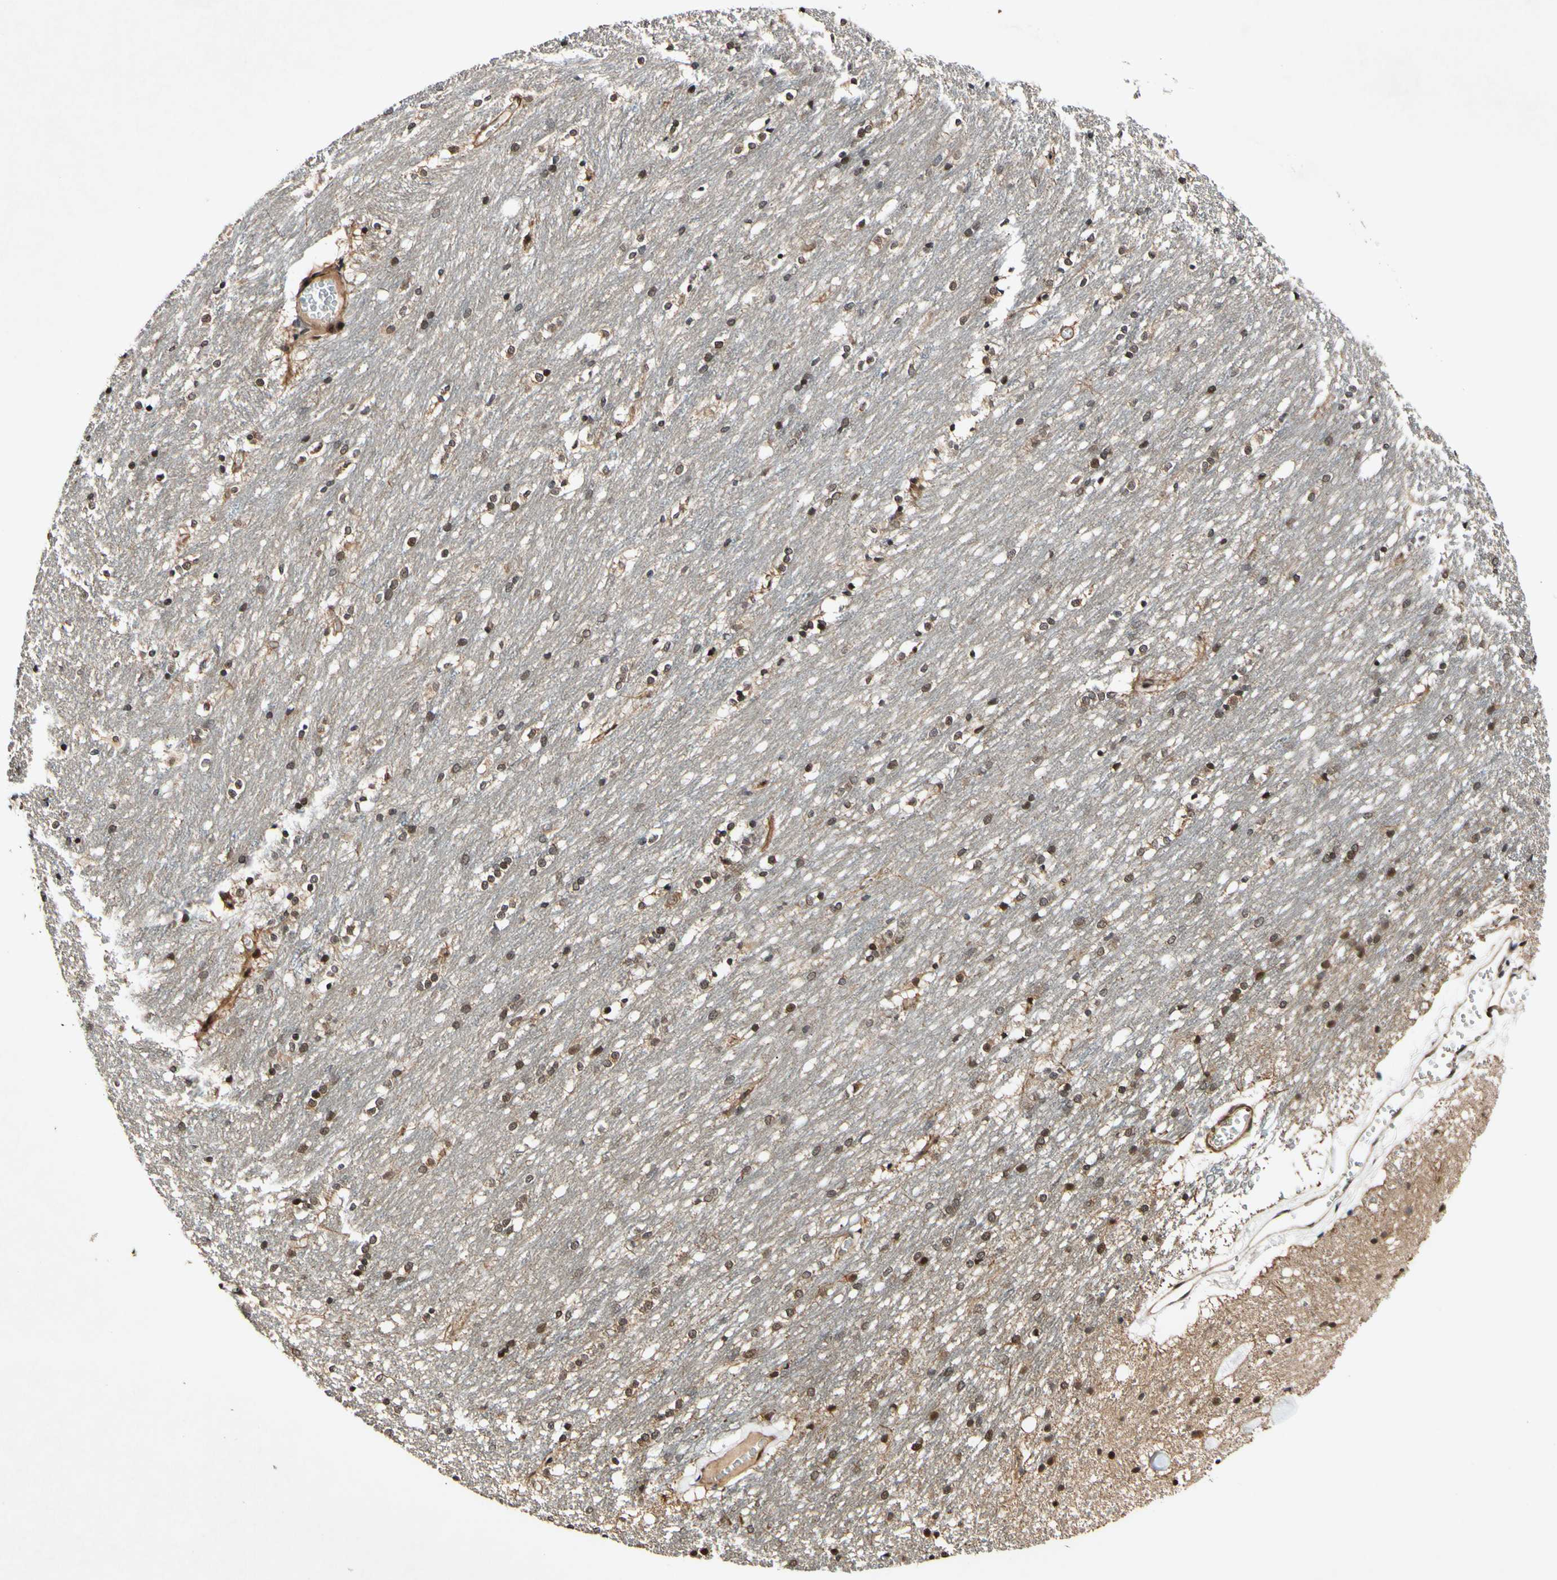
{"staining": {"intensity": "moderate", "quantity": ">75%", "location": "nuclear"}, "tissue": "caudate", "cell_type": "Glial cells", "image_type": "normal", "snomed": [{"axis": "morphology", "description": "Normal tissue, NOS"}, {"axis": "topography", "description": "Lateral ventricle wall"}], "caption": "Caudate stained with DAB (3,3'-diaminobenzidine) immunohistochemistry (IHC) exhibits medium levels of moderate nuclear expression in approximately >75% of glial cells.", "gene": "CSNK1E", "patient": {"sex": "female", "age": 19}}